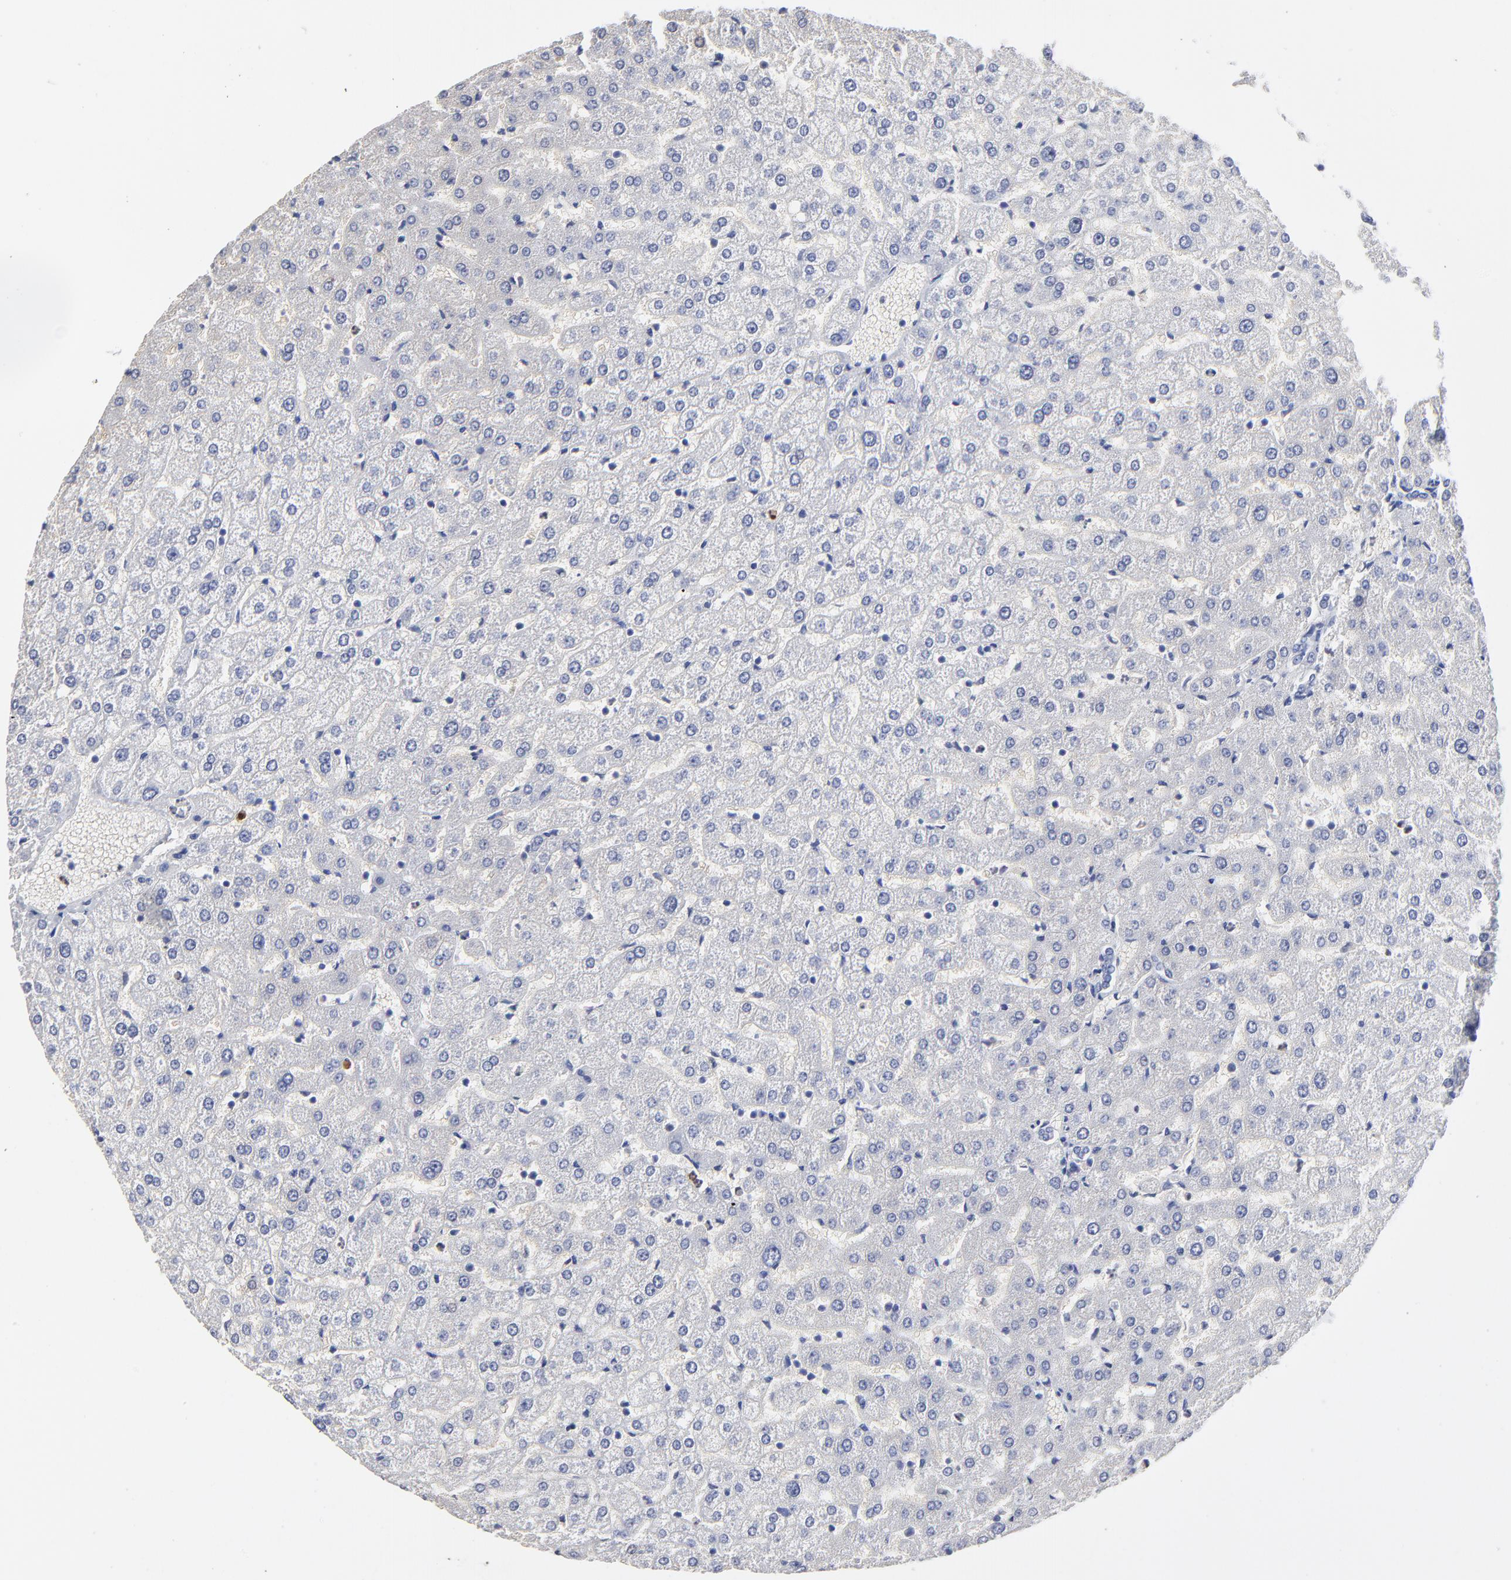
{"staining": {"intensity": "negative", "quantity": "none", "location": "none"}, "tissue": "liver", "cell_type": "Cholangiocytes", "image_type": "normal", "snomed": [{"axis": "morphology", "description": "Normal tissue, NOS"}, {"axis": "morphology", "description": "Fibrosis, NOS"}, {"axis": "topography", "description": "Liver"}], "caption": "IHC of normal human liver shows no staining in cholangiocytes. (DAB immunohistochemistry, high magnification).", "gene": "SMARCA1", "patient": {"sex": "female", "age": 29}}